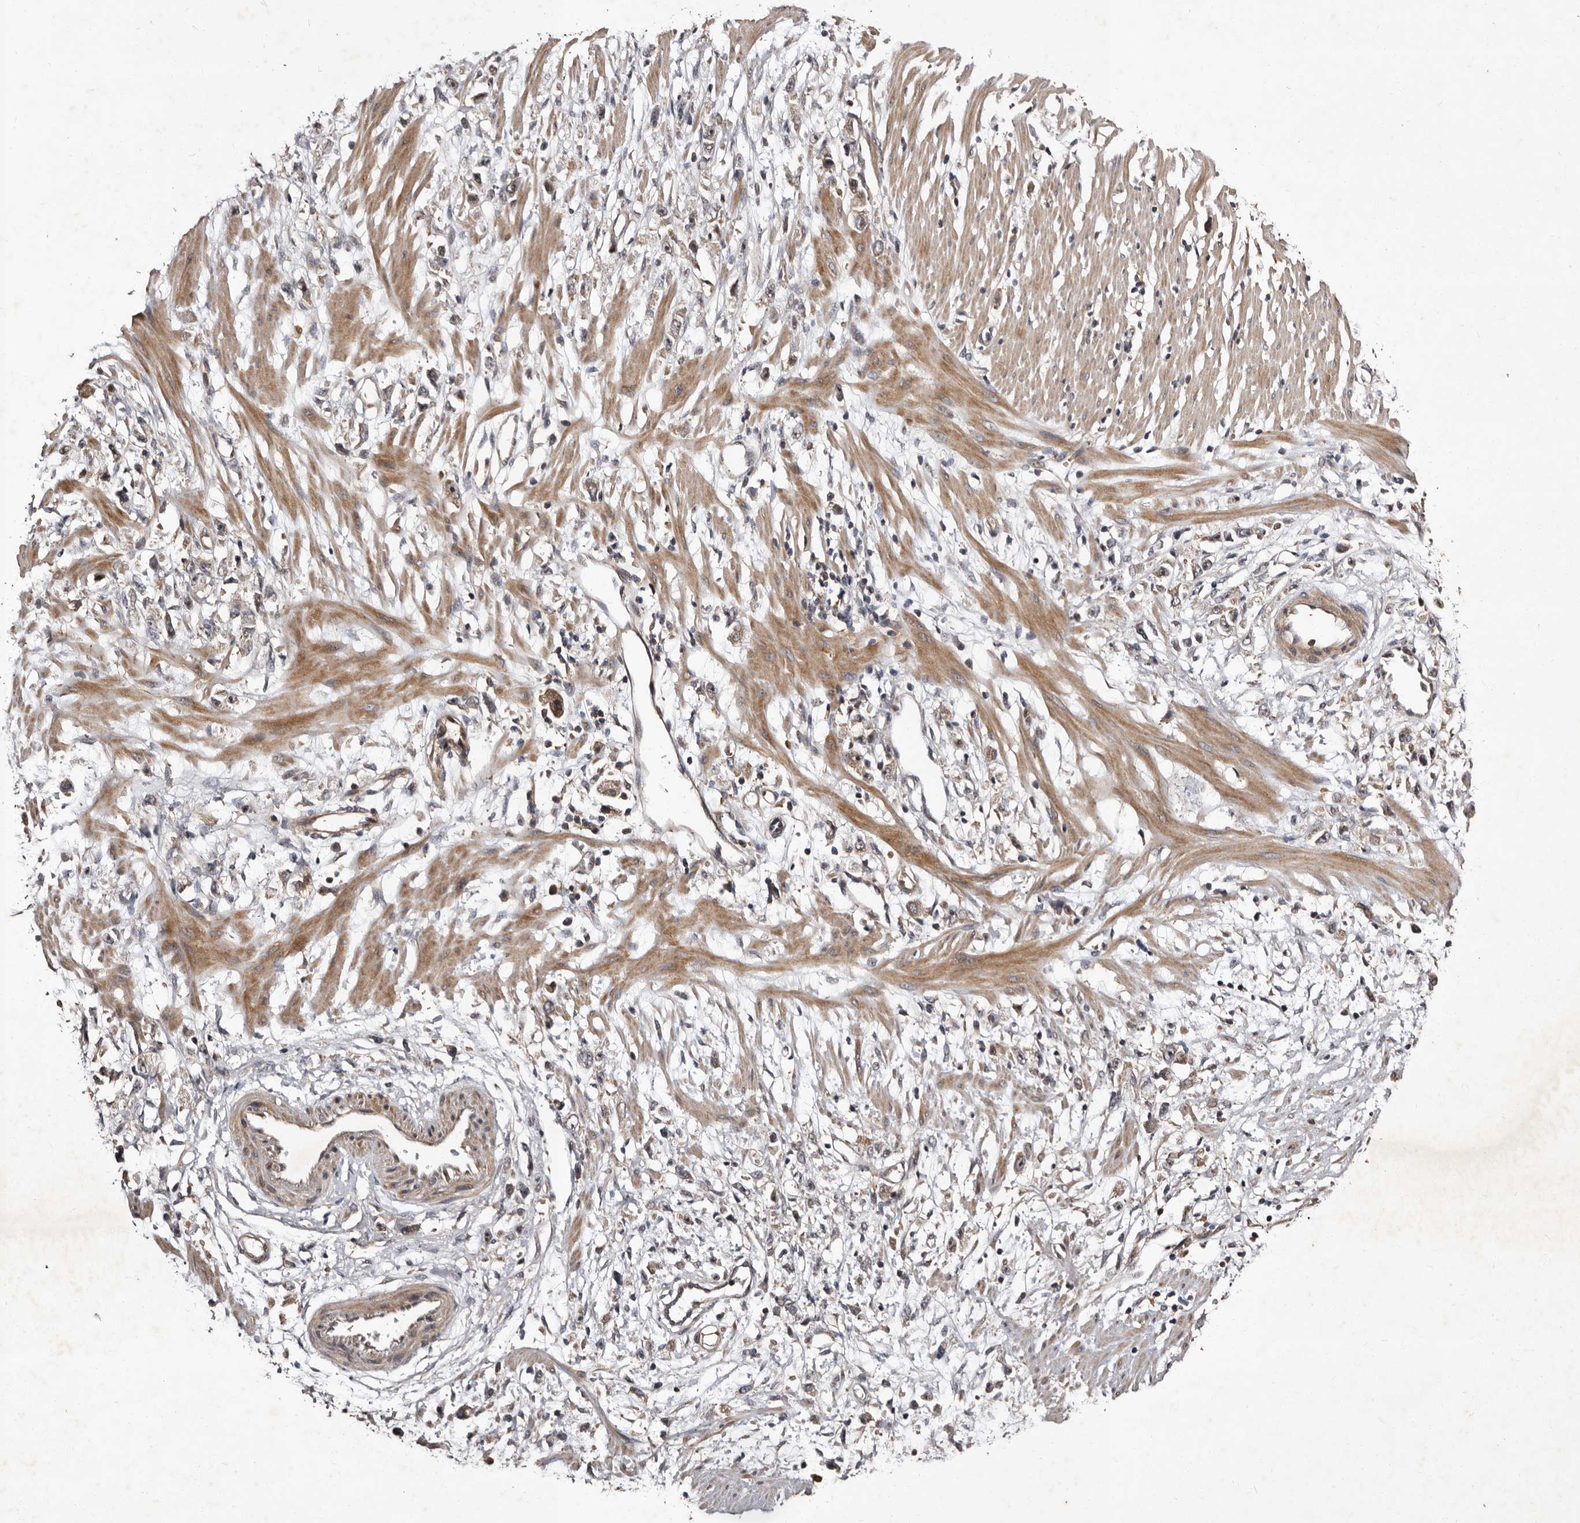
{"staining": {"intensity": "weak", "quantity": "<25%", "location": "cytoplasmic/membranous"}, "tissue": "stomach cancer", "cell_type": "Tumor cells", "image_type": "cancer", "snomed": [{"axis": "morphology", "description": "Adenocarcinoma, NOS"}, {"axis": "topography", "description": "Stomach"}], "caption": "There is no significant expression in tumor cells of adenocarcinoma (stomach).", "gene": "MKRN3", "patient": {"sex": "female", "age": 59}}